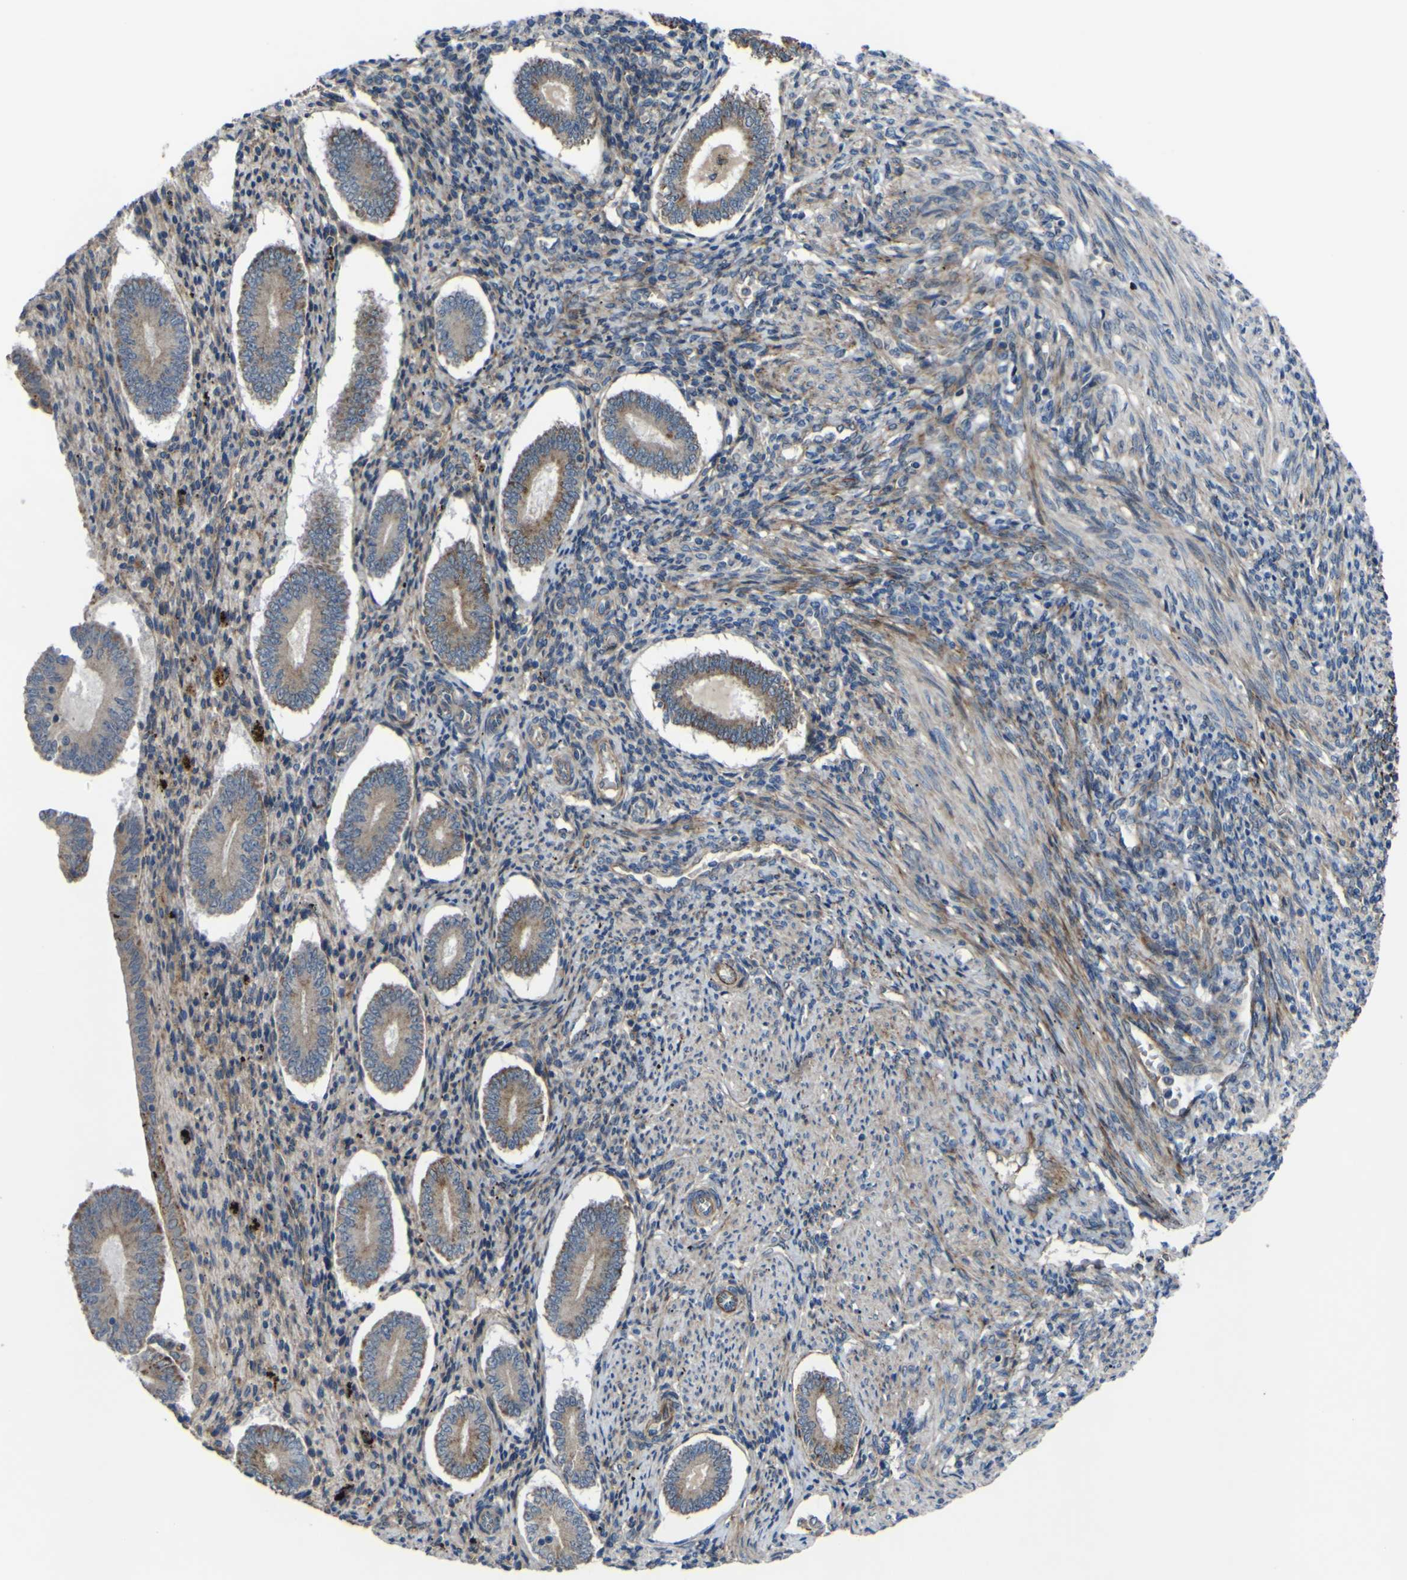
{"staining": {"intensity": "weak", "quantity": "25%-75%", "location": "cytoplasmic/membranous"}, "tissue": "endometrium", "cell_type": "Cells in endometrial stroma", "image_type": "normal", "snomed": [{"axis": "morphology", "description": "Normal tissue, NOS"}, {"axis": "topography", "description": "Endometrium"}], "caption": "Endometrium stained for a protein exhibits weak cytoplasmic/membranous positivity in cells in endometrial stroma. (brown staining indicates protein expression, while blue staining denotes nuclei).", "gene": "GPLD1", "patient": {"sex": "female", "age": 42}}